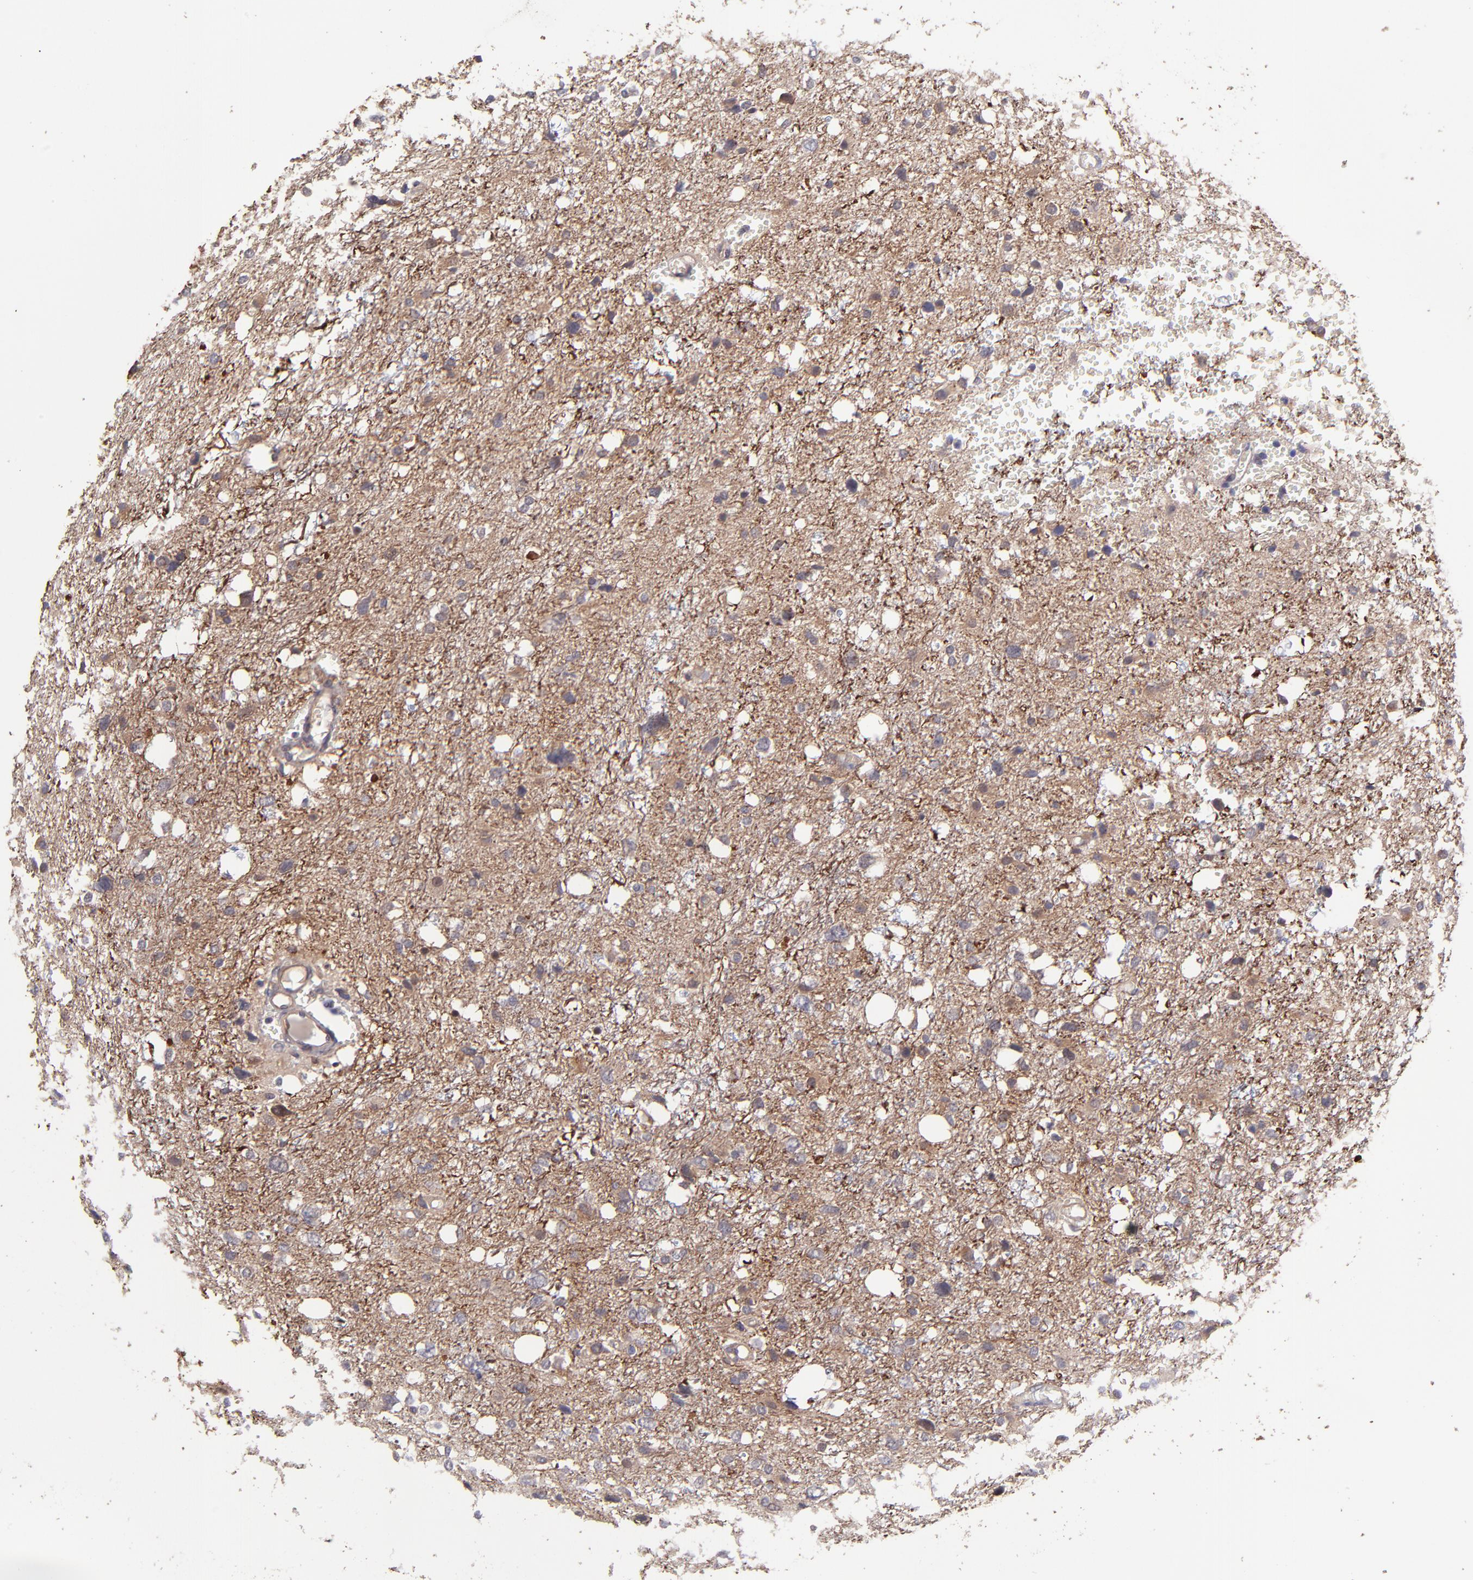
{"staining": {"intensity": "moderate", "quantity": ">75%", "location": "cytoplasmic/membranous"}, "tissue": "glioma", "cell_type": "Tumor cells", "image_type": "cancer", "snomed": [{"axis": "morphology", "description": "Glioma, malignant, High grade"}, {"axis": "topography", "description": "Brain"}], "caption": "IHC staining of malignant high-grade glioma, which displays medium levels of moderate cytoplasmic/membranous staining in about >75% of tumor cells indicating moderate cytoplasmic/membranous protein positivity. The staining was performed using DAB (3,3'-diaminobenzidine) (brown) for protein detection and nuclei were counterstained in hematoxylin (blue).", "gene": "NSF", "patient": {"sex": "female", "age": 59}}